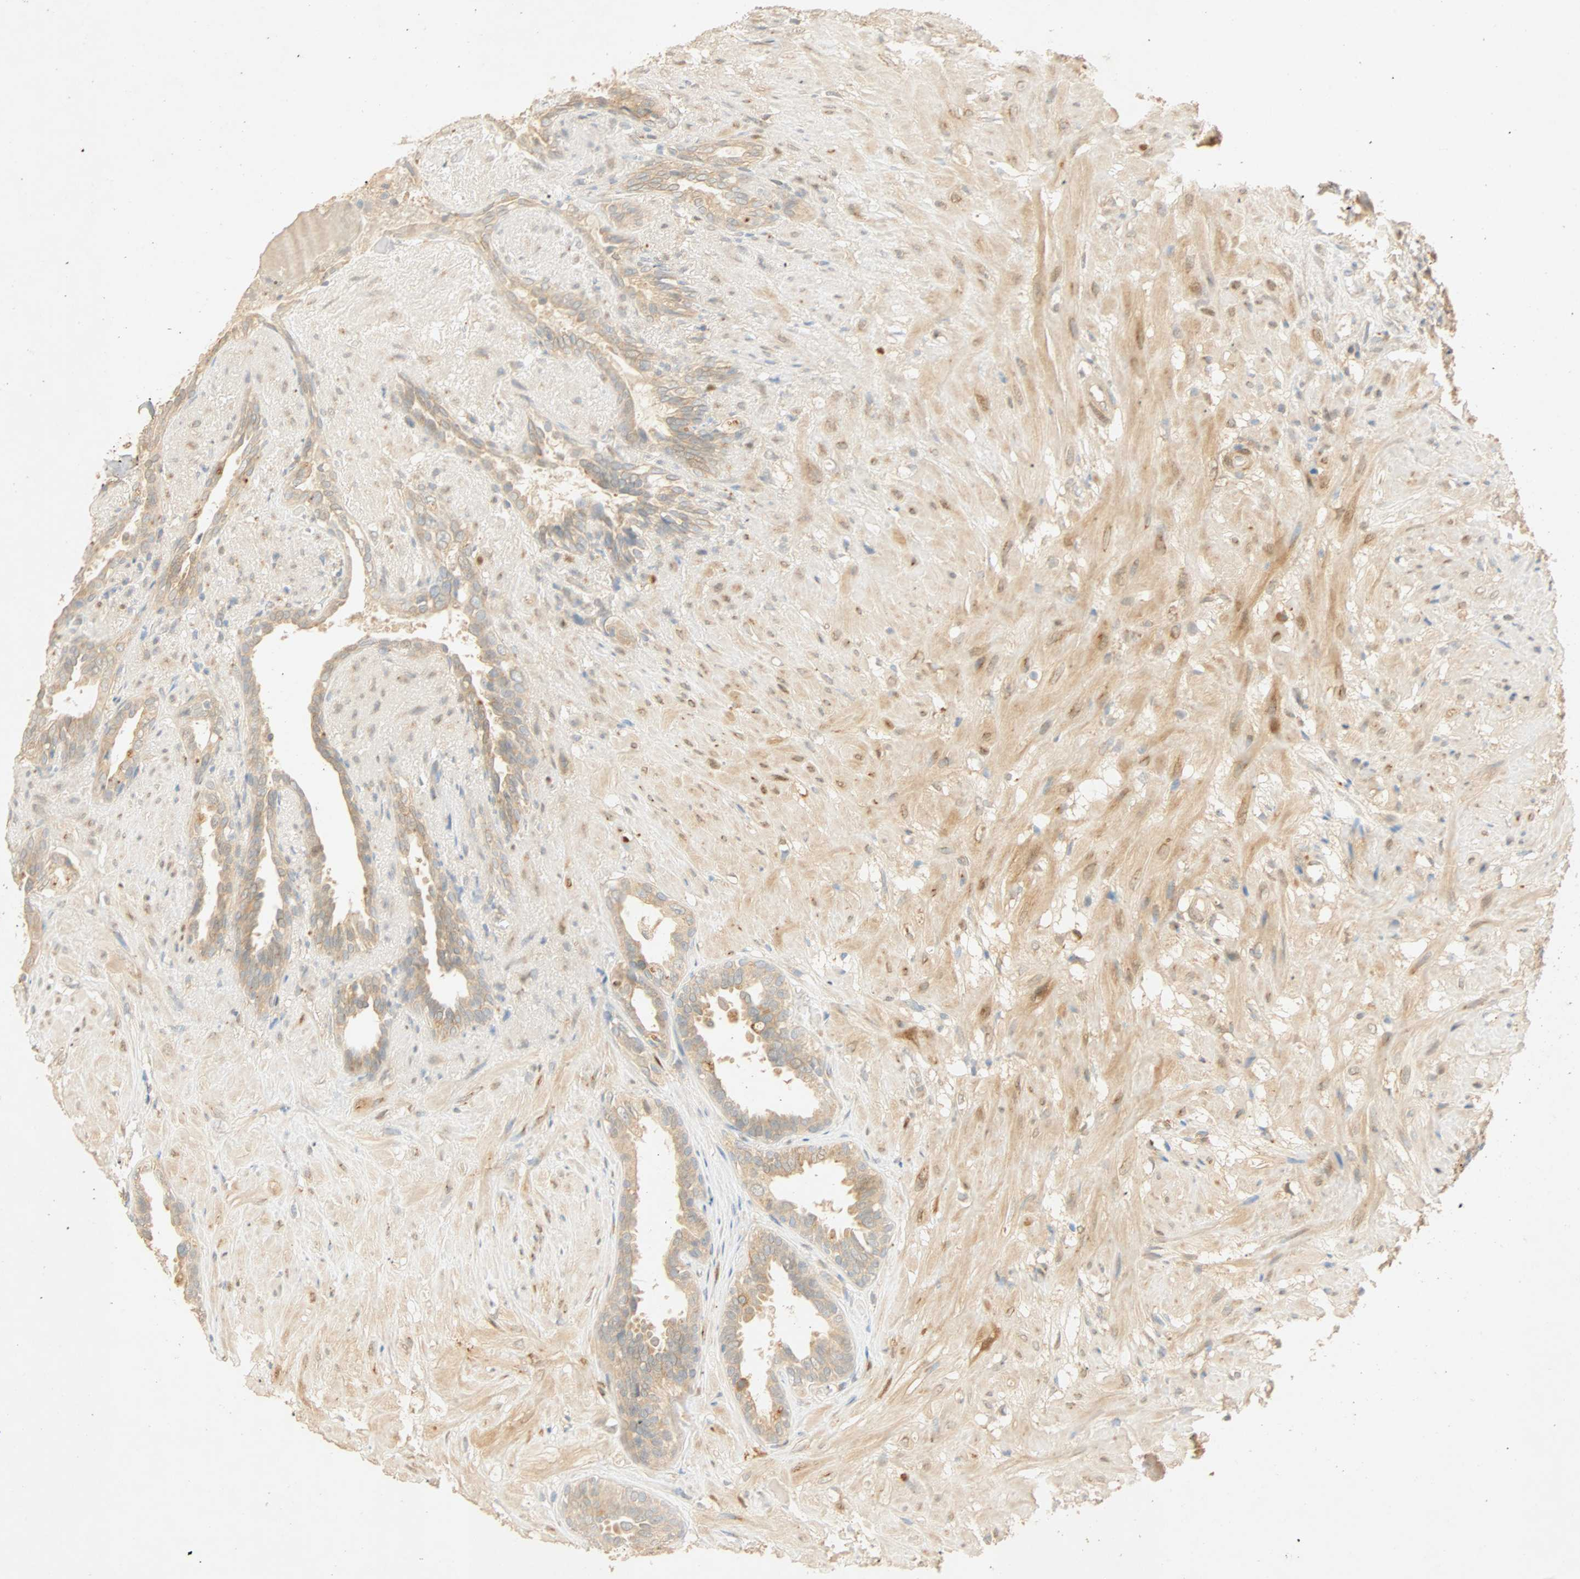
{"staining": {"intensity": "moderate", "quantity": "25%-75%", "location": "cytoplasmic/membranous"}, "tissue": "seminal vesicle", "cell_type": "Glandular cells", "image_type": "normal", "snomed": [{"axis": "morphology", "description": "Normal tissue, NOS"}, {"axis": "topography", "description": "Seminal veicle"}], "caption": "Moderate cytoplasmic/membranous staining is seen in about 25%-75% of glandular cells in normal seminal vesicle.", "gene": "SELENBP1", "patient": {"sex": "male", "age": 61}}